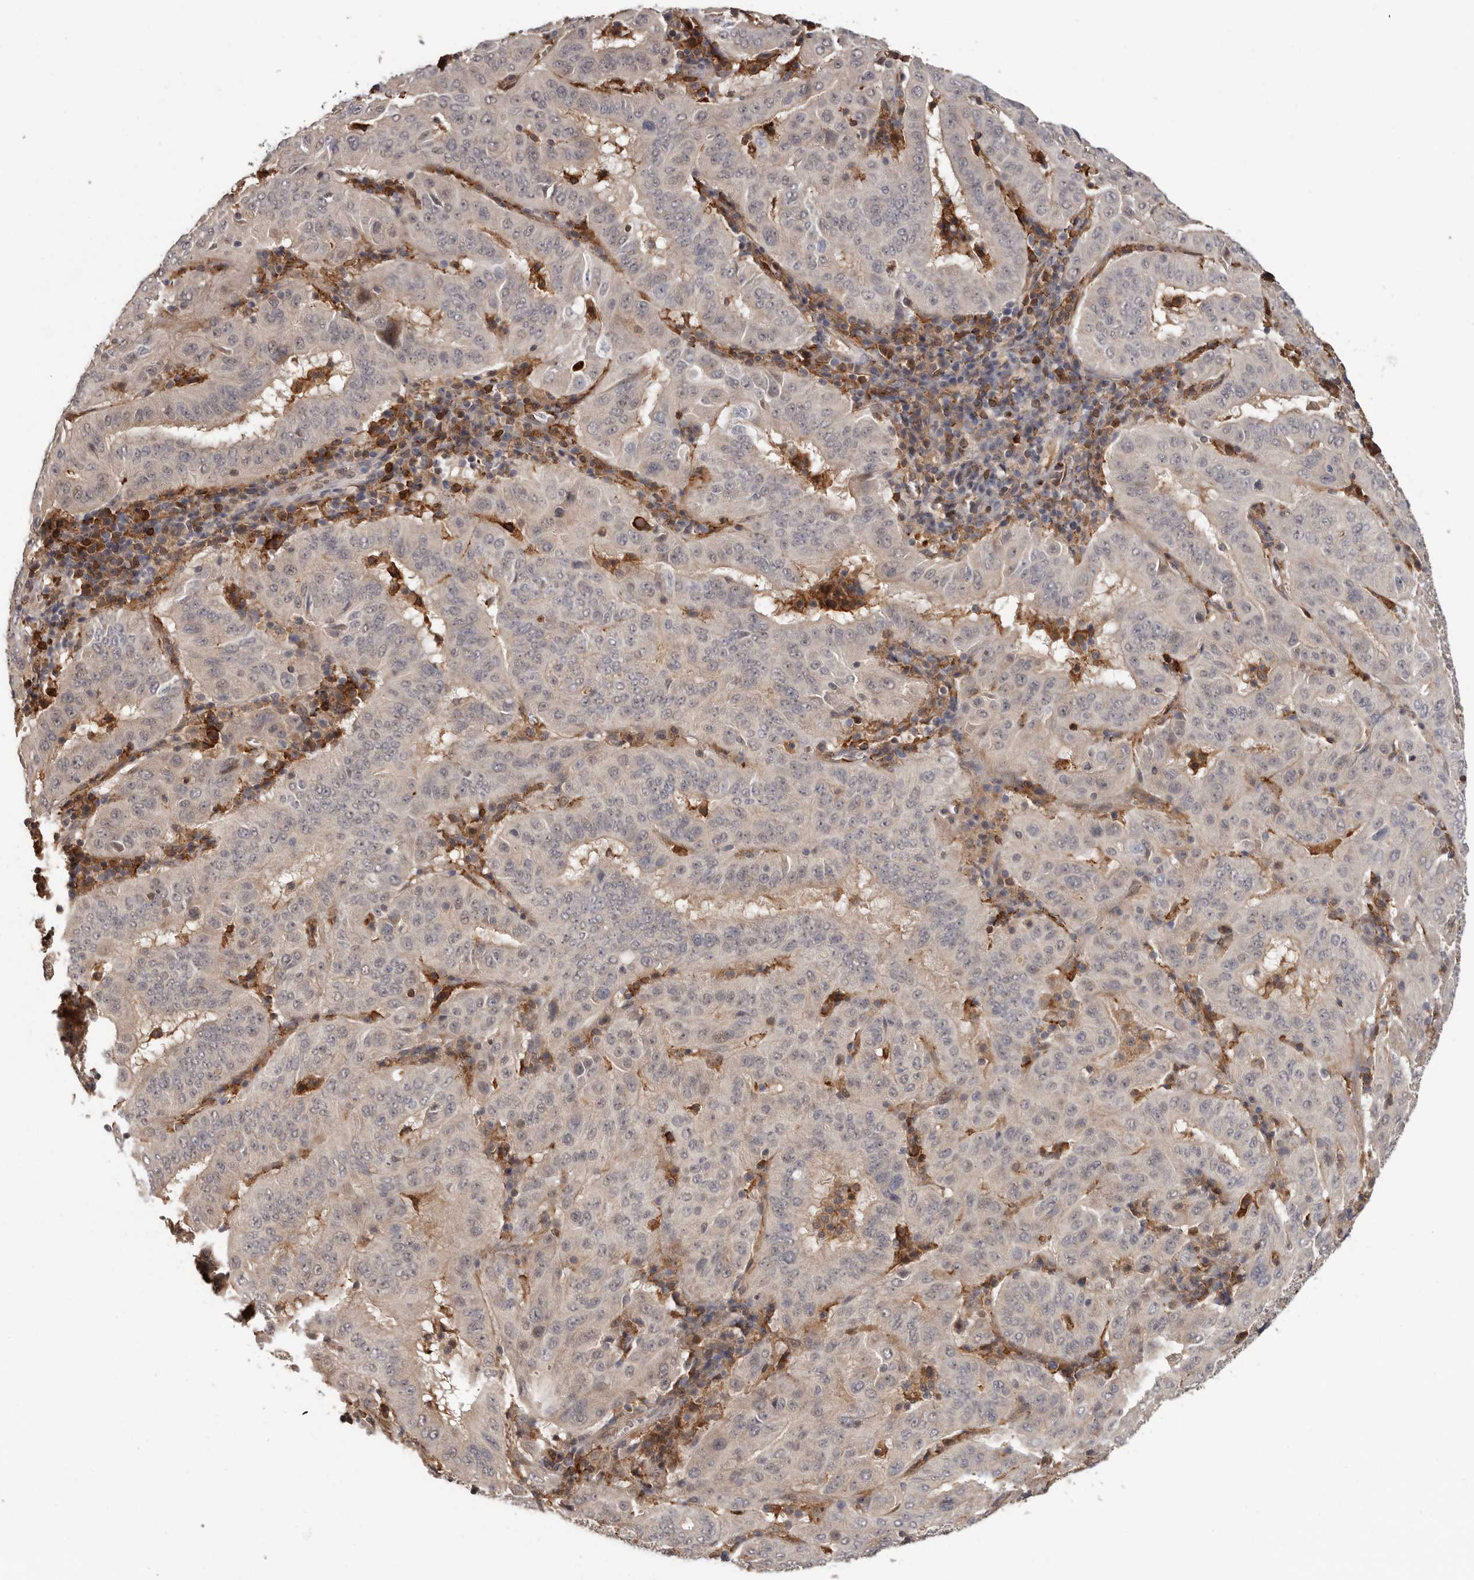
{"staining": {"intensity": "negative", "quantity": "none", "location": "none"}, "tissue": "pancreatic cancer", "cell_type": "Tumor cells", "image_type": "cancer", "snomed": [{"axis": "morphology", "description": "Adenocarcinoma, NOS"}, {"axis": "topography", "description": "Pancreas"}], "caption": "IHC image of neoplastic tissue: pancreatic cancer (adenocarcinoma) stained with DAB reveals no significant protein positivity in tumor cells.", "gene": "PRR12", "patient": {"sex": "male", "age": 63}}